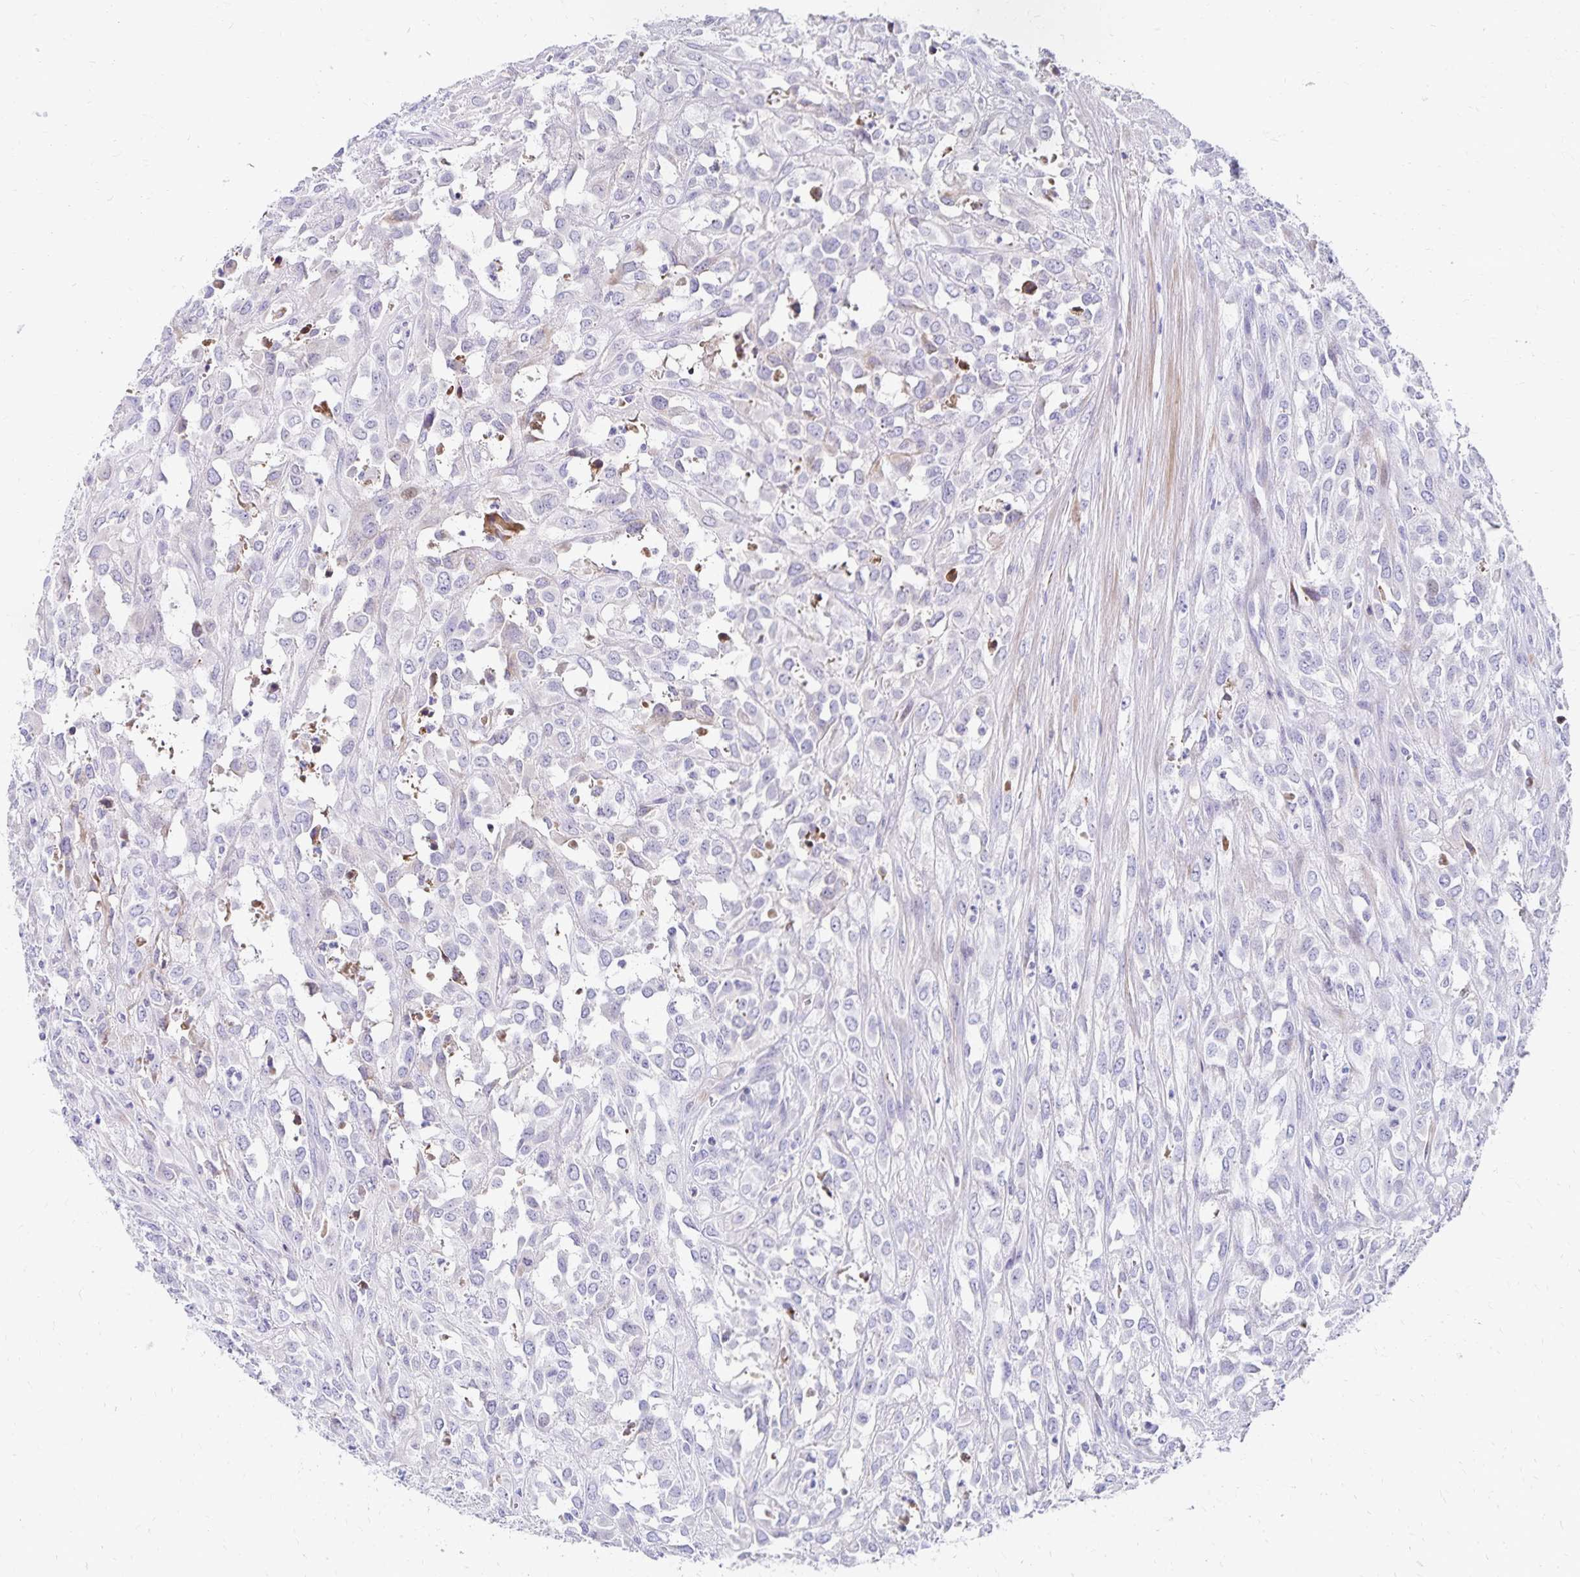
{"staining": {"intensity": "negative", "quantity": "none", "location": "none"}, "tissue": "urothelial cancer", "cell_type": "Tumor cells", "image_type": "cancer", "snomed": [{"axis": "morphology", "description": "Urothelial carcinoma, High grade"}, {"axis": "topography", "description": "Urinary bladder"}], "caption": "The histopathology image demonstrates no staining of tumor cells in urothelial cancer. (Brightfield microscopy of DAB (3,3'-diaminobenzidine) immunohistochemistry (IHC) at high magnification).", "gene": "NECAP1", "patient": {"sex": "male", "age": 67}}